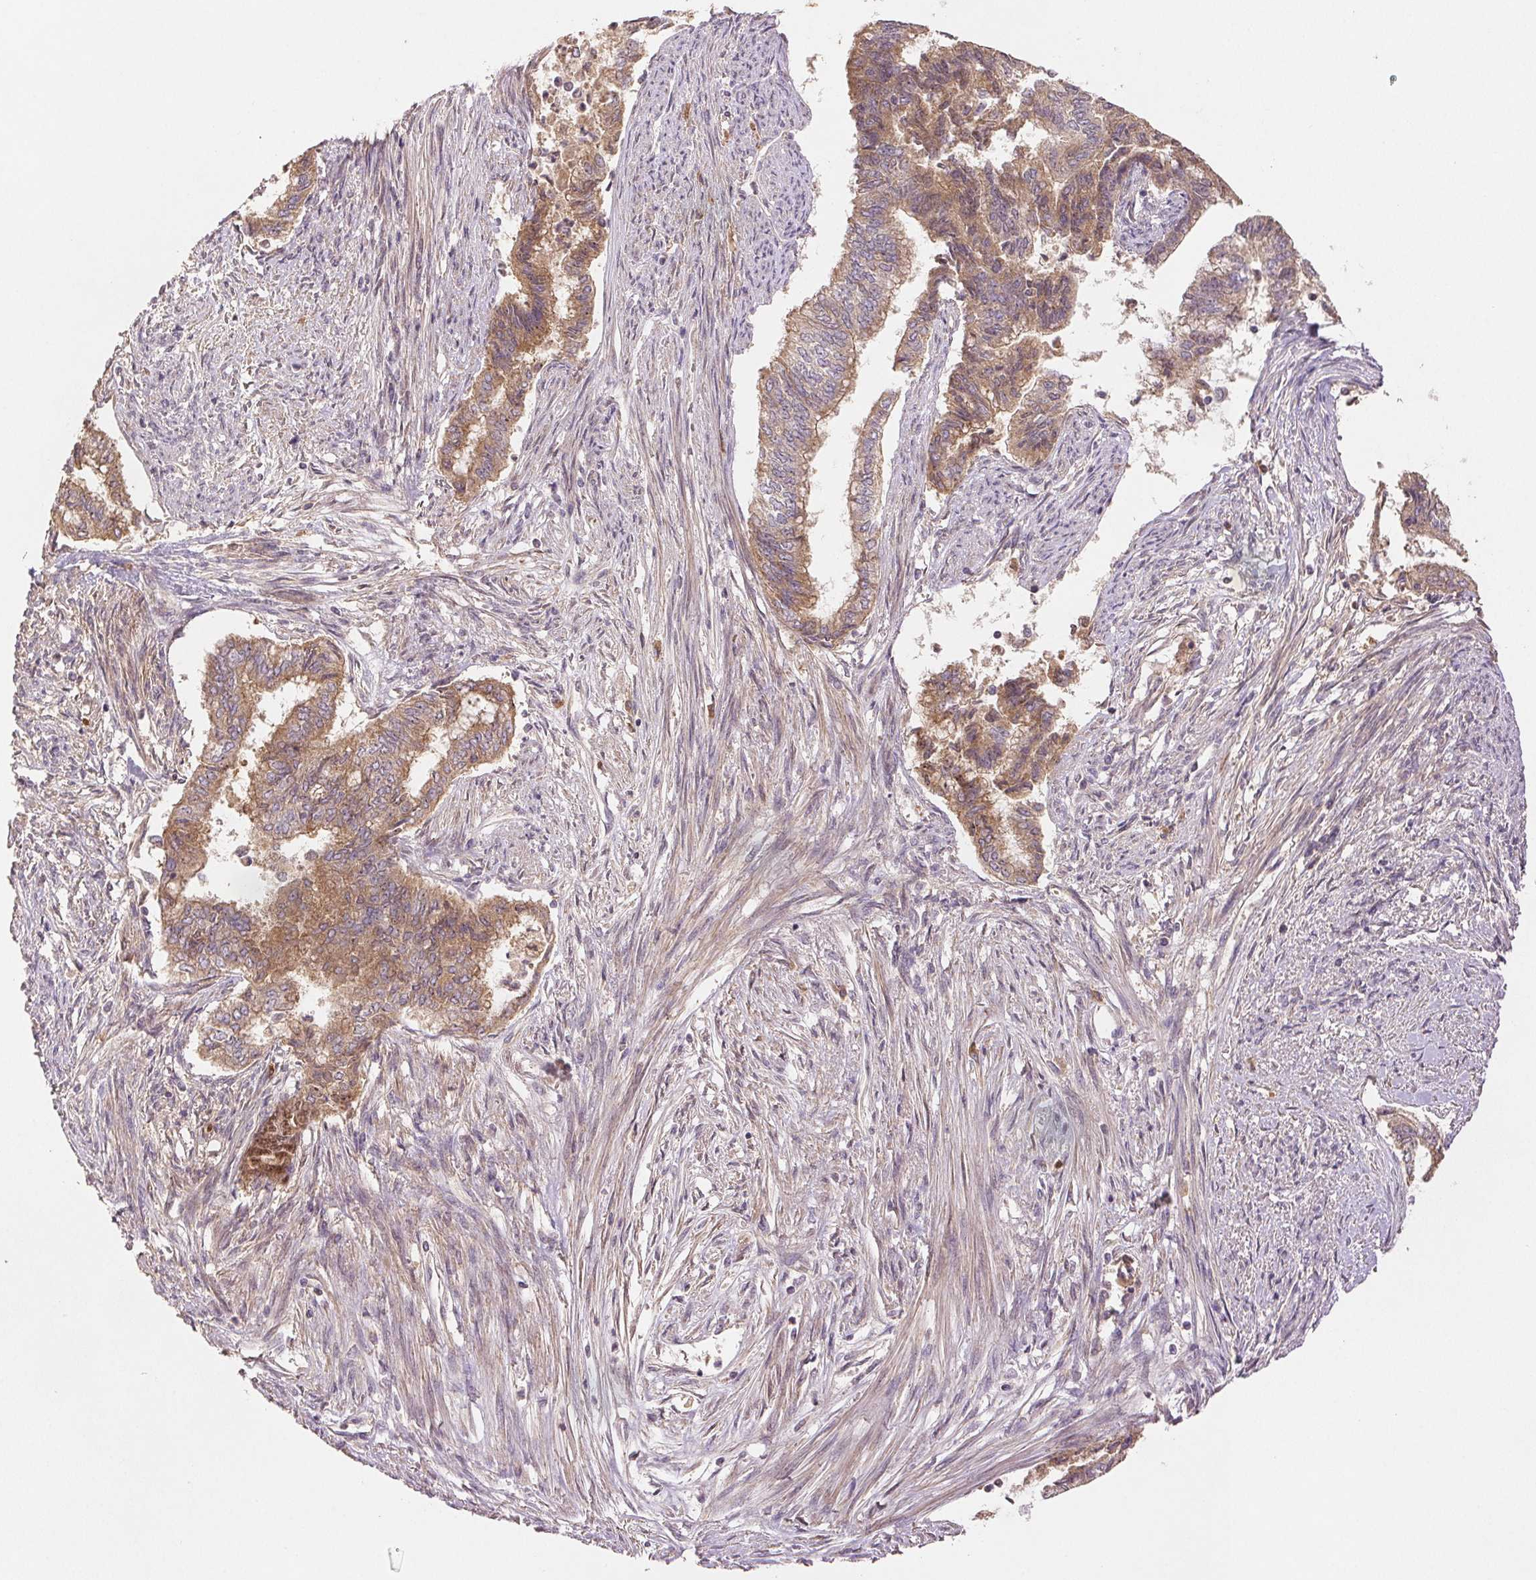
{"staining": {"intensity": "moderate", "quantity": "25%-75%", "location": "cytoplasmic/membranous"}, "tissue": "endometrial cancer", "cell_type": "Tumor cells", "image_type": "cancer", "snomed": [{"axis": "morphology", "description": "Adenocarcinoma, NOS"}, {"axis": "topography", "description": "Endometrium"}], "caption": "Moderate cytoplasmic/membranous expression for a protein is present in approximately 25%-75% of tumor cells of endometrial cancer using immunohistochemistry (IHC).", "gene": "YIF1B", "patient": {"sex": "female", "age": 65}}